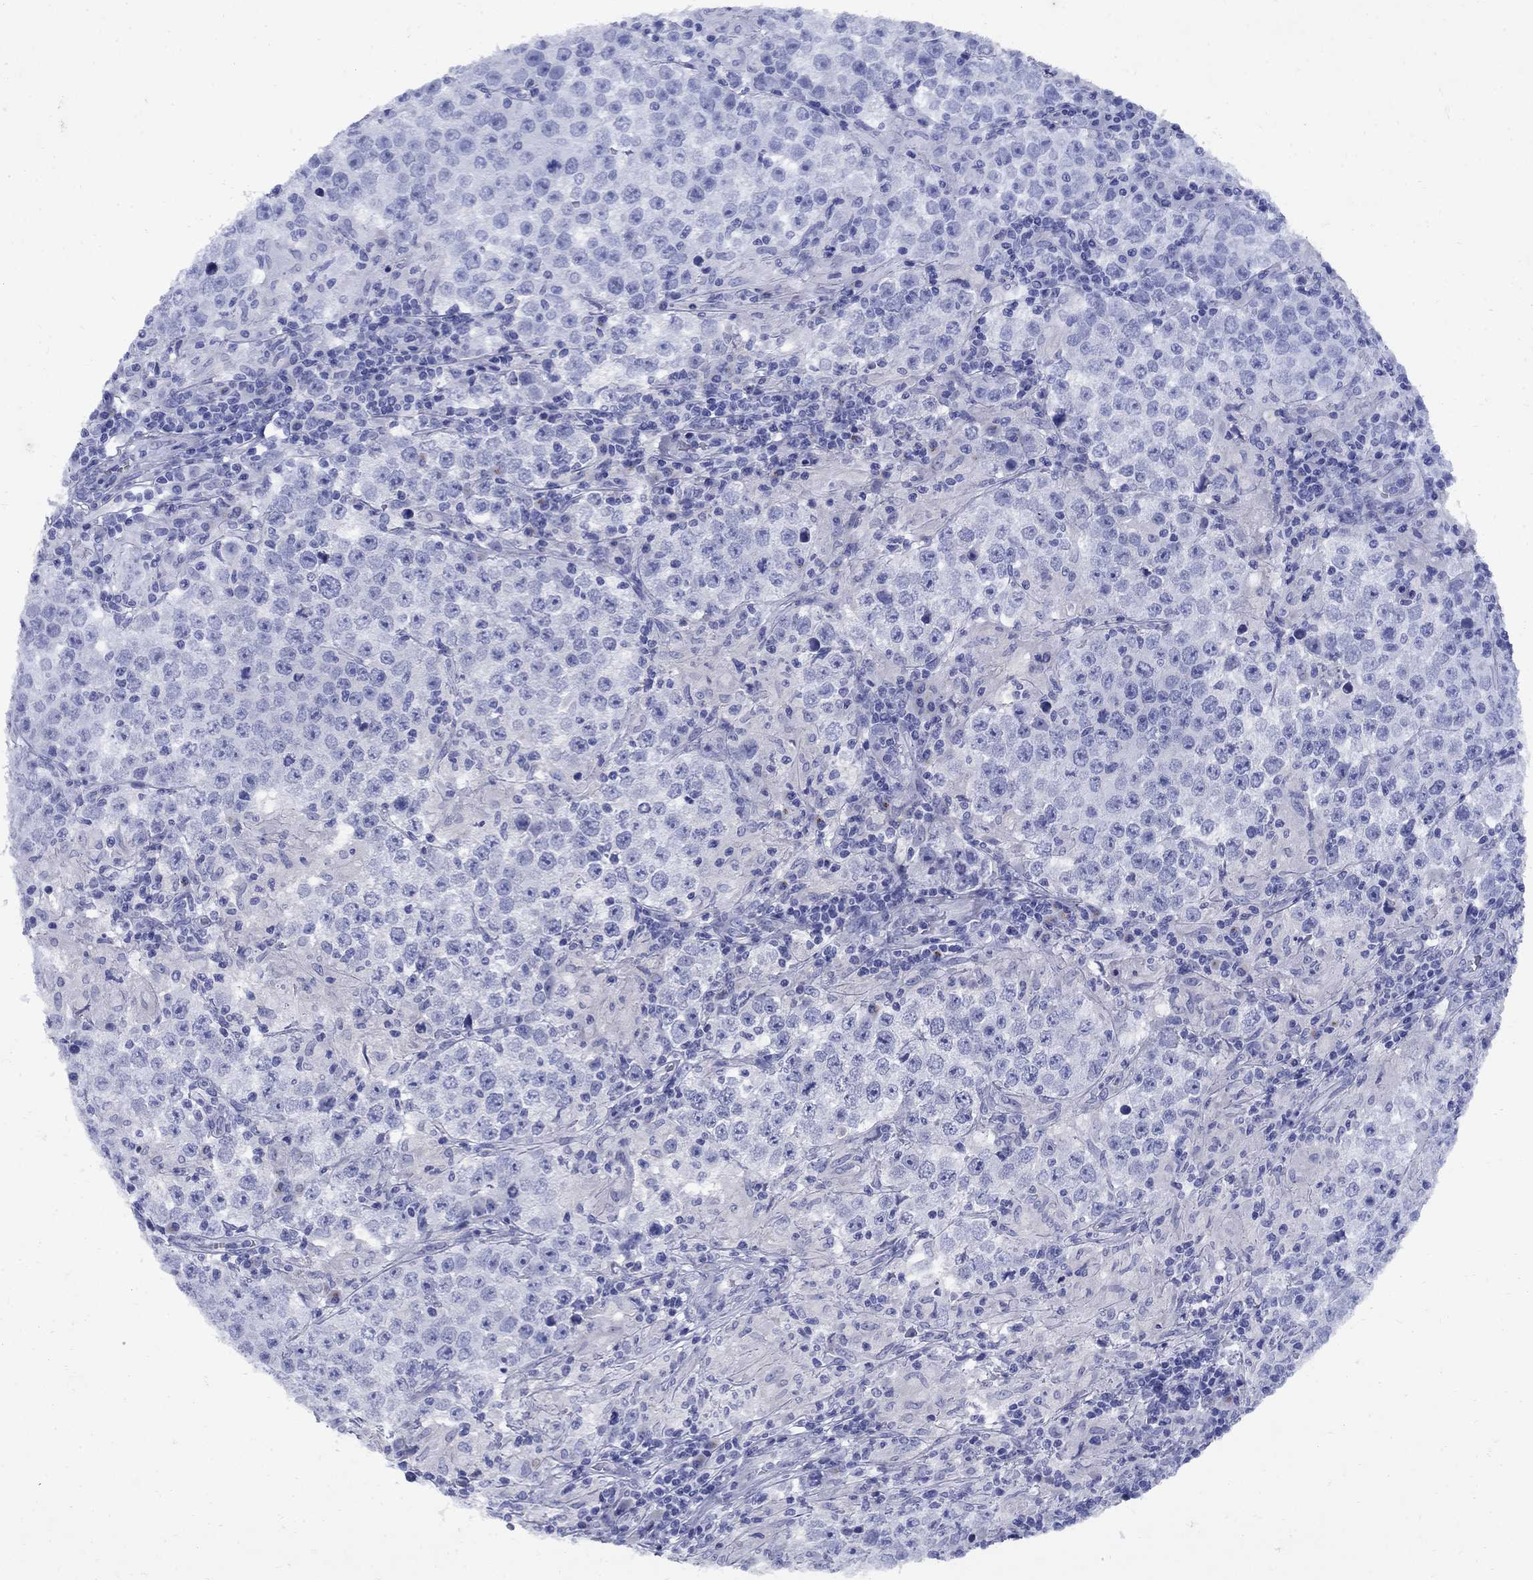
{"staining": {"intensity": "negative", "quantity": "none", "location": "none"}, "tissue": "testis cancer", "cell_type": "Tumor cells", "image_type": "cancer", "snomed": [{"axis": "morphology", "description": "Seminoma, NOS"}, {"axis": "morphology", "description": "Carcinoma, Embryonal, NOS"}, {"axis": "topography", "description": "Testis"}], "caption": "The micrograph exhibits no staining of tumor cells in testis cancer (seminoma).", "gene": "CD1A", "patient": {"sex": "male", "age": 41}}